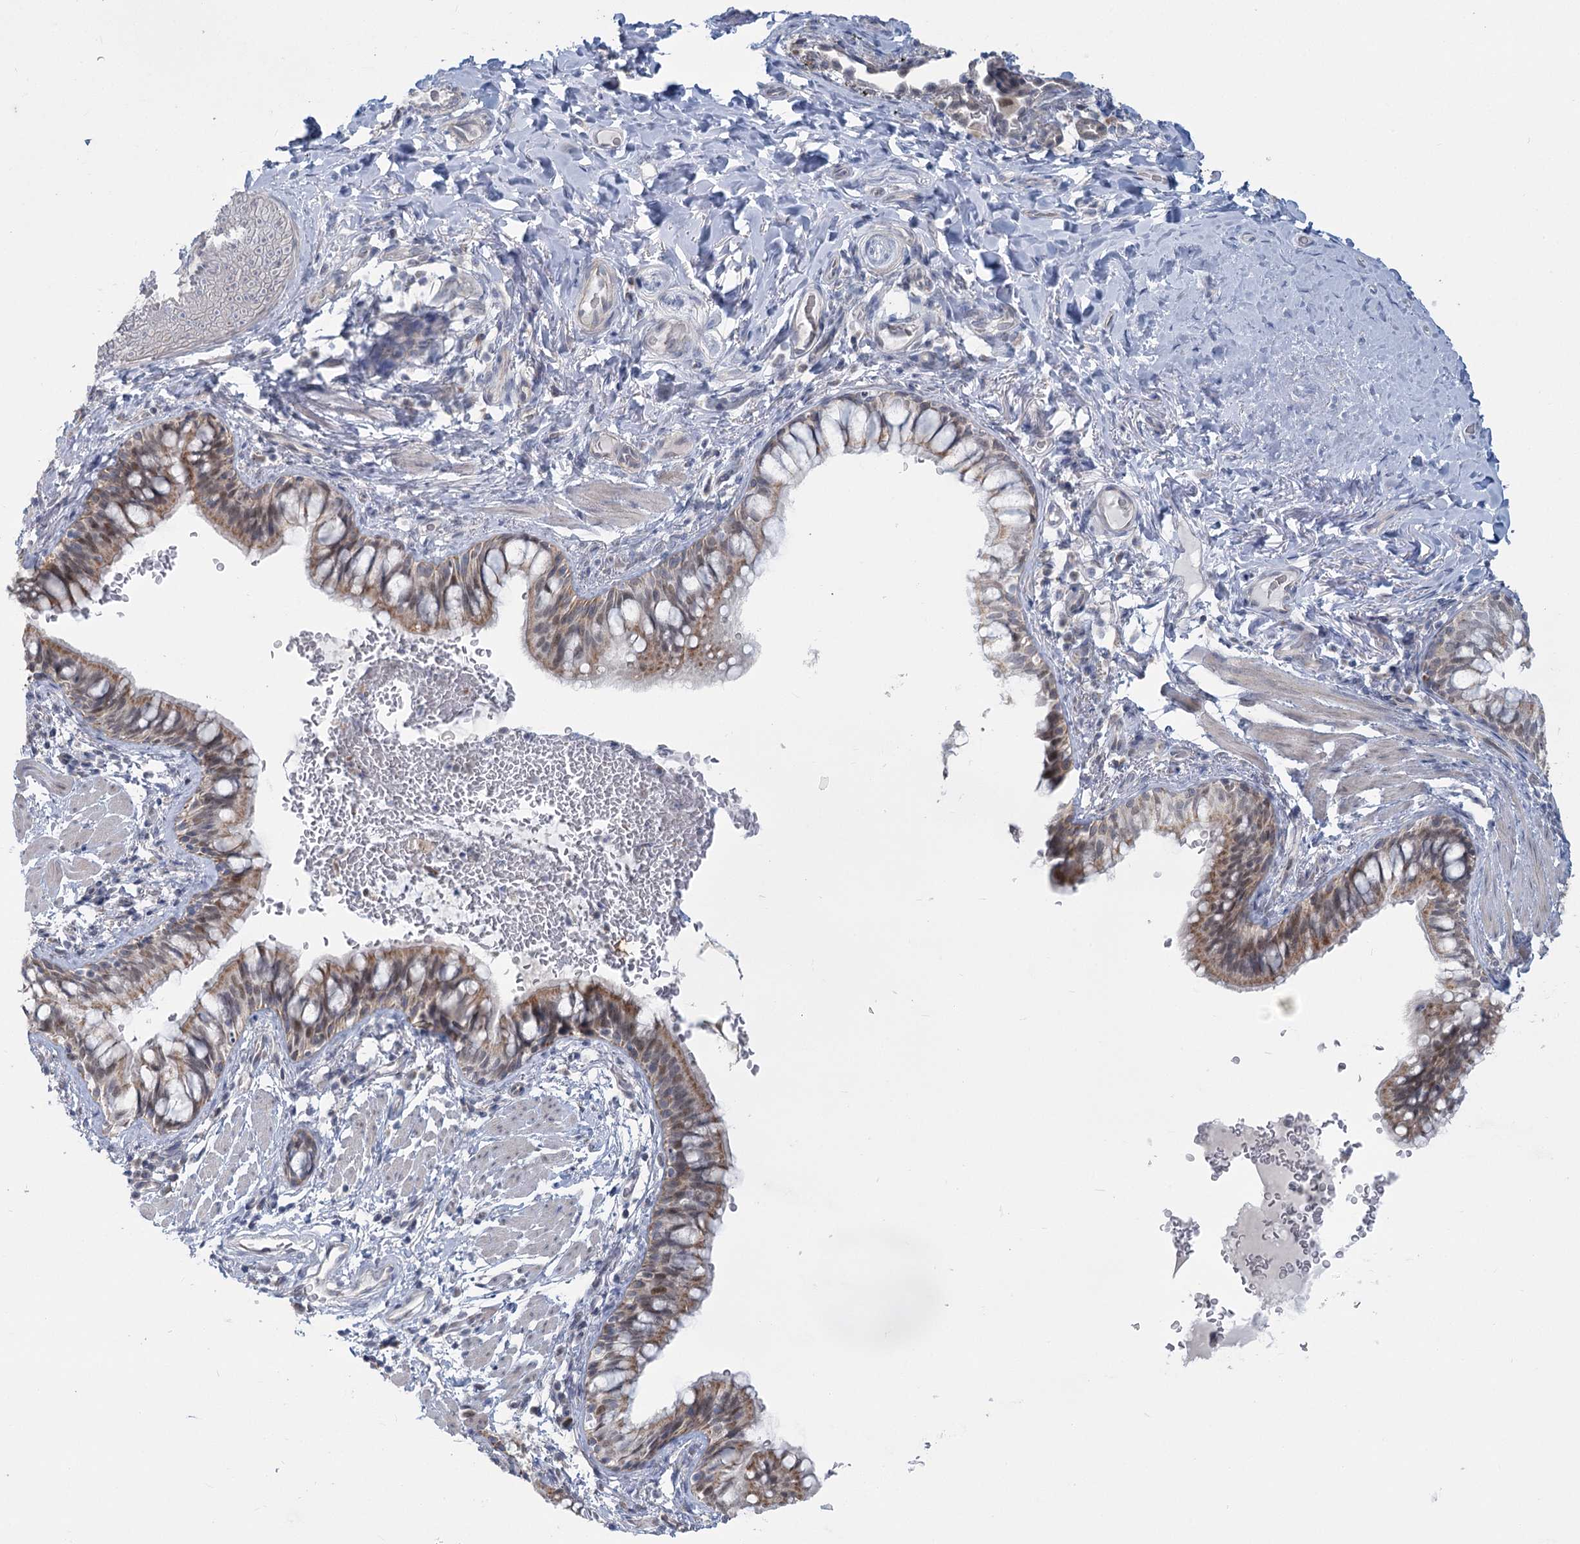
{"staining": {"intensity": "moderate", "quantity": ">75%", "location": "cytoplasmic/membranous,nuclear"}, "tissue": "bronchus", "cell_type": "Respiratory epithelial cells", "image_type": "normal", "snomed": [{"axis": "morphology", "description": "Normal tissue, NOS"}, {"axis": "topography", "description": "Cartilage tissue"}, {"axis": "topography", "description": "Bronchus"}], "caption": "Immunohistochemistry (DAB (3,3'-diaminobenzidine)) staining of benign human bronchus displays moderate cytoplasmic/membranous,nuclear protein staining in approximately >75% of respiratory epithelial cells. The protein is stained brown, and the nuclei are stained in blue (DAB (3,3'-diaminobenzidine) IHC with brightfield microscopy, high magnification).", "gene": "MTG1", "patient": {"sex": "female", "age": 36}}